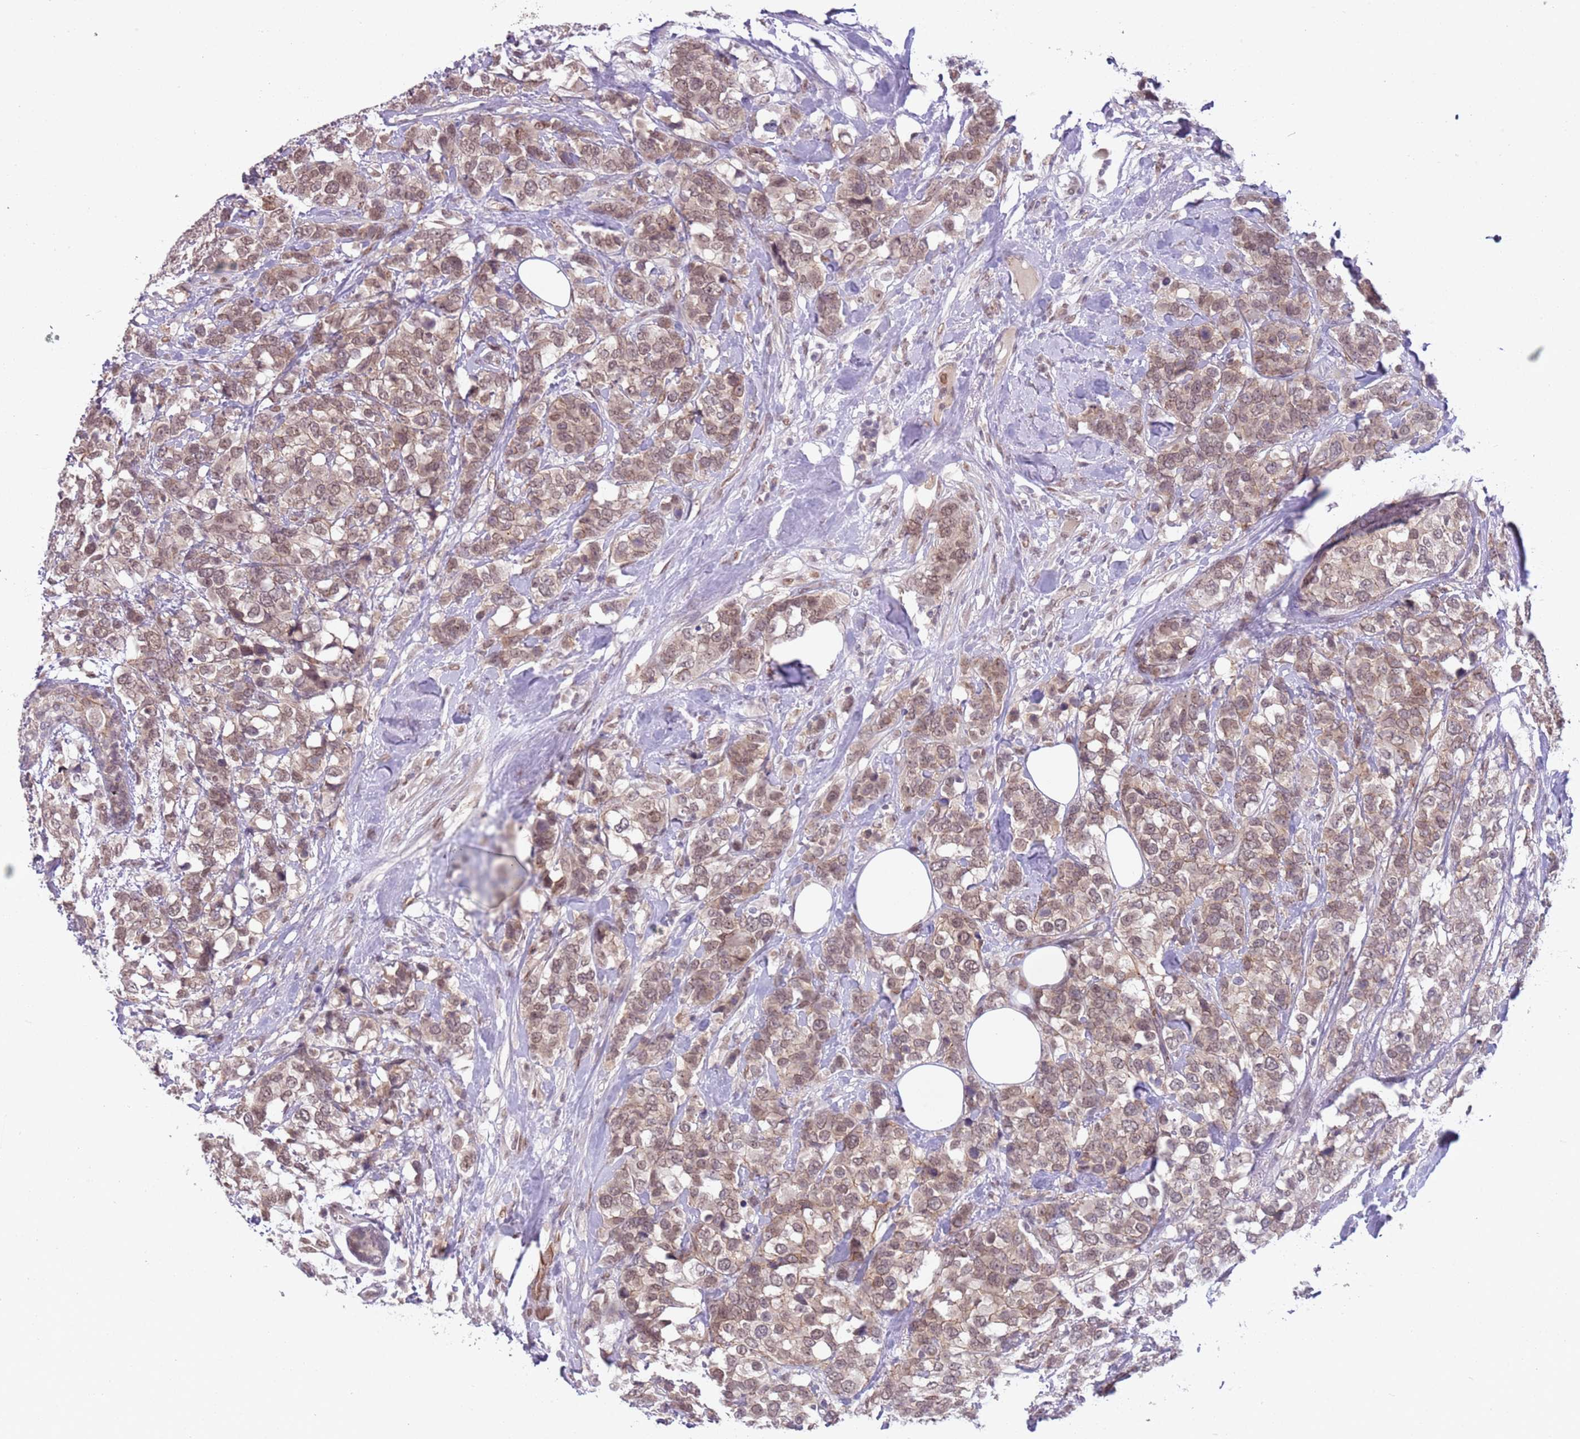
{"staining": {"intensity": "moderate", "quantity": ">75%", "location": "cytoplasmic/membranous,nuclear"}, "tissue": "breast cancer", "cell_type": "Tumor cells", "image_type": "cancer", "snomed": [{"axis": "morphology", "description": "Lobular carcinoma"}, {"axis": "topography", "description": "Breast"}], "caption": "Moderate cytoplasmic/membranous and nuclear protein staining is seen in approximately >75% of tumor cells in lobular carcinoma (breast). The staining was performed using DAB (3,3'-diaminobenzidine), with brown indicating positive protein expression. Nuclei are stained blue with hematoxylin.", "gene": "TM2D1", "patient": {"sex": "female", "age": 59}}